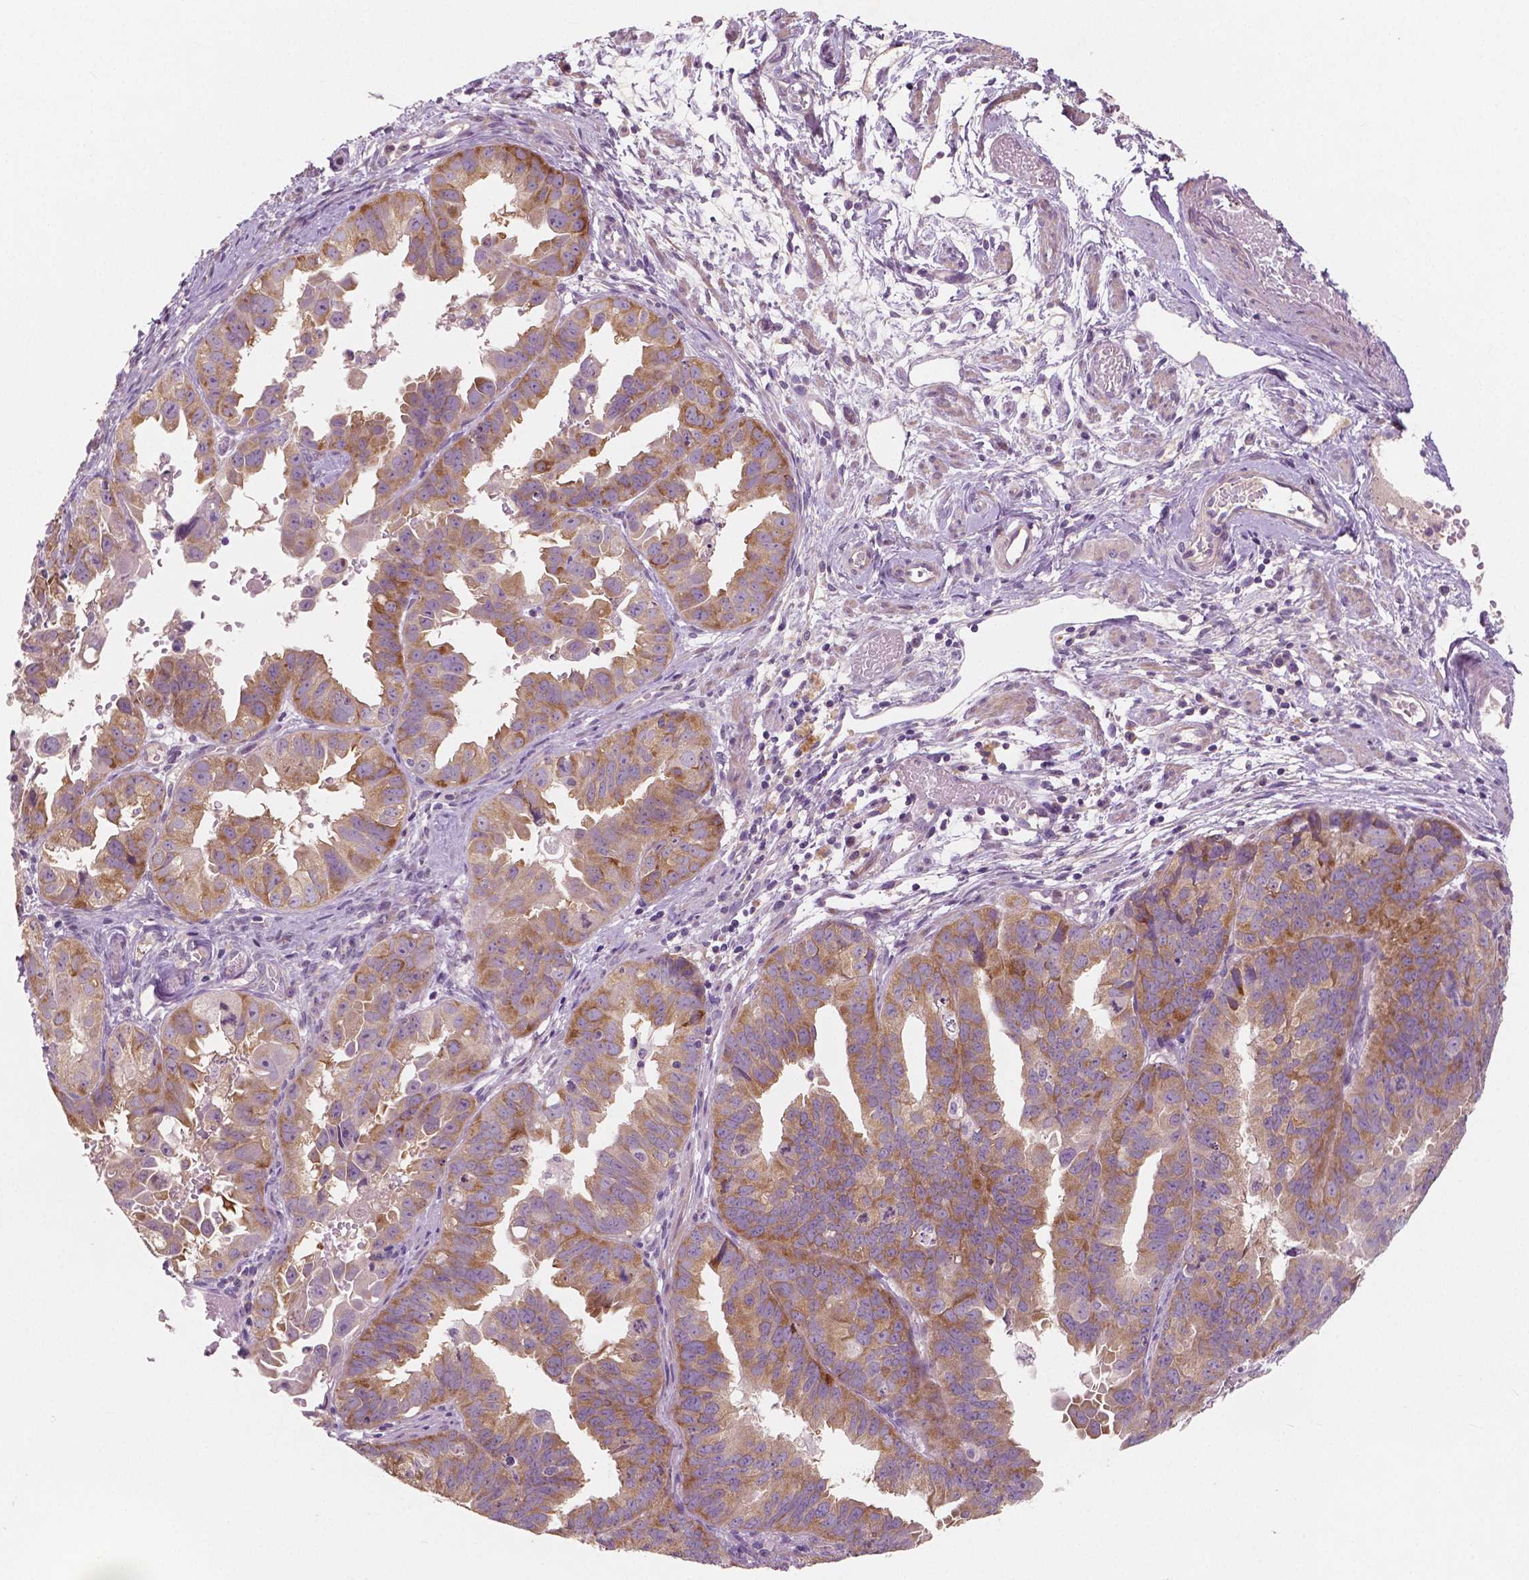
{"staining": {"intensity": "moderate", "quantity": "25%-75%", "location": "cytoplasmic/membranous"}, "tissue": "ovarian cancer", "cell_type": "Tumor cells", "image_type": "cancer", "snomed": [{"axis": "morphology", "description": "Carcinoma, endometroid"}, {"axis": "topography", "description": "Ovary"}], "caption": "This is an image of immunohistochemistry staining of ovarian endometroid carcinoma, which shows moderate positivity in the cytoplasmic/membranous of tumor cells.", "gene": "LSM14B", "patient": {"sex": "female", "age": 85}}